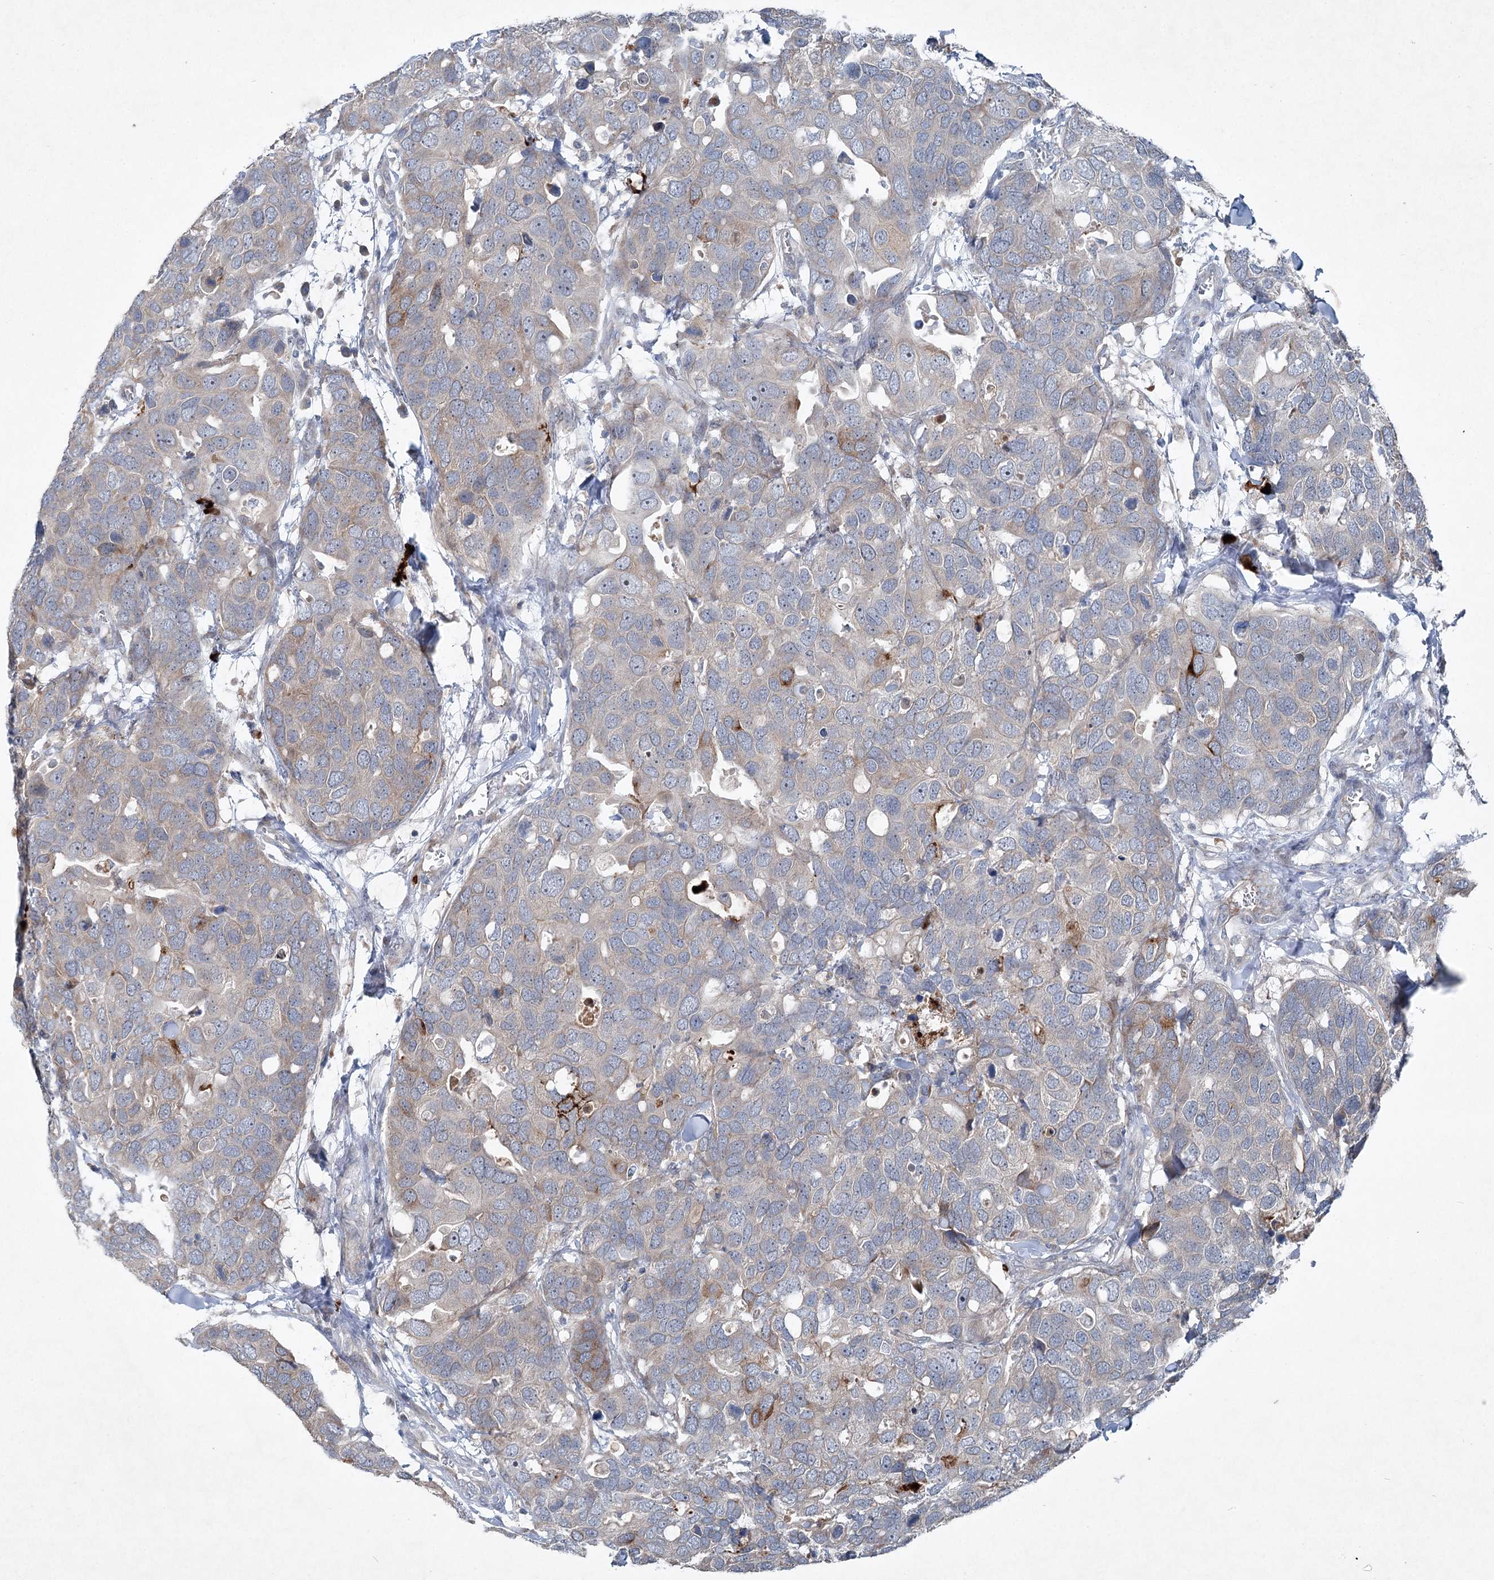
{"staining": {"intensity": "strong", "quantity": "<25%", "location": "cytoplasmic/membranous"}, "tissue": "breast cancer", "cell_type": "Tumor cells", "image_type": "cancer", "snomed": [{"axis": "morphology", "description": "Duct carcinoma"}, {"axis": "topography", "description": "Breast"}], "caption": "Breast infiltrating ductal carcinoma tissue shows strong cytoplasmic/membranous positivity in approximately <25% of tumor cells, visualized by immunohistochemistry. (brown staining indicates protein expression, while blue staining denotes nuclei).", "gene": "PLA2G12A", "patient": {"sex": "female", "age": 83}}